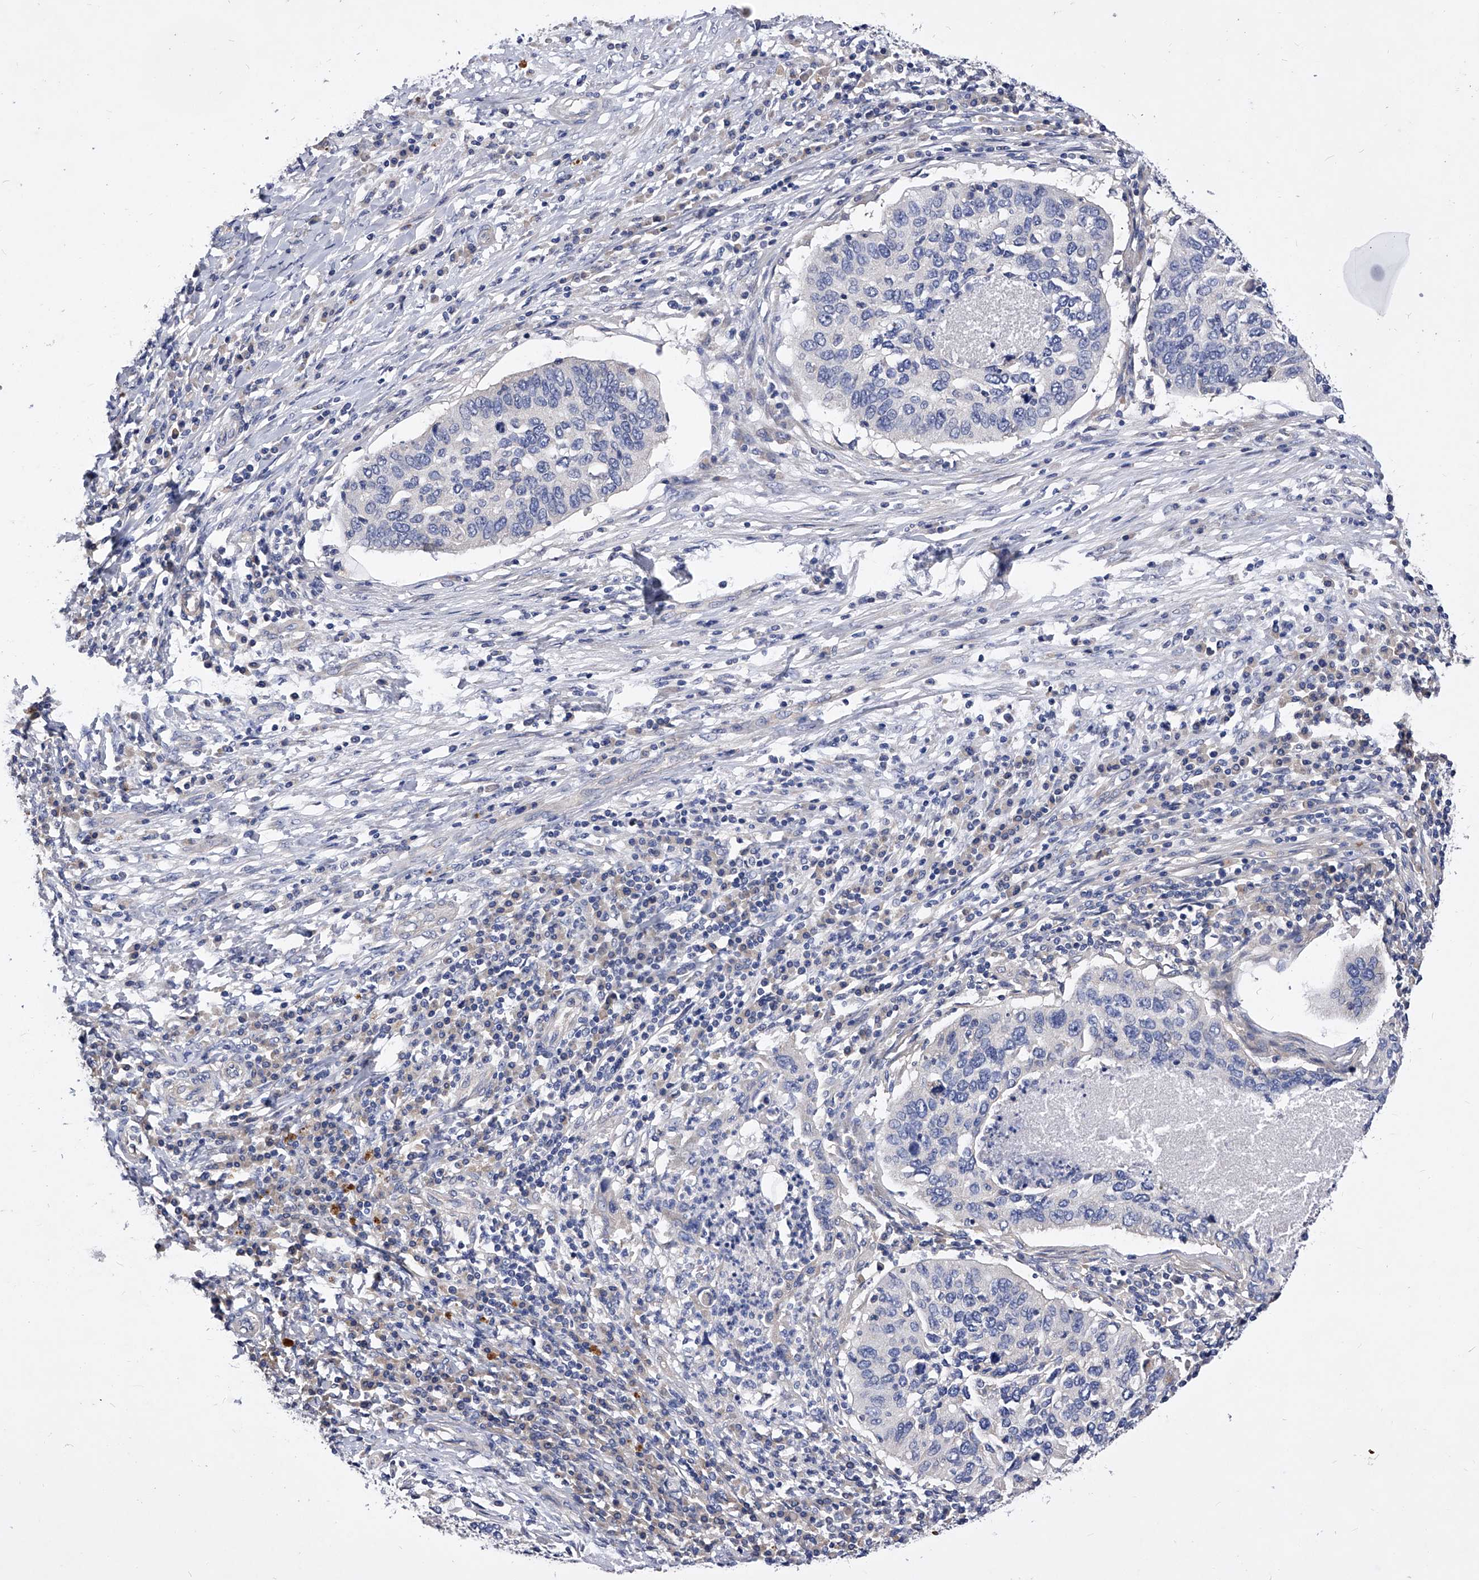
{"staining": {"intensity": "negative", "quantity": "none", "location": "none"}, "tissue": "cervical cancer", "cell_type": "Tumor cells", "image_type": "cancer", "snomed": [{"axis": "morphology", "description": "Squamous cell carcinoma, NOS"}, {"axis": "topography", "description": "Cervix"}], "caption": "This is a micrograph of IHC staining of cervical cancer, which shows no expression in tumor cells.", "gene": "PPP5C", "patient": {"sex": "female", "age": 38}}